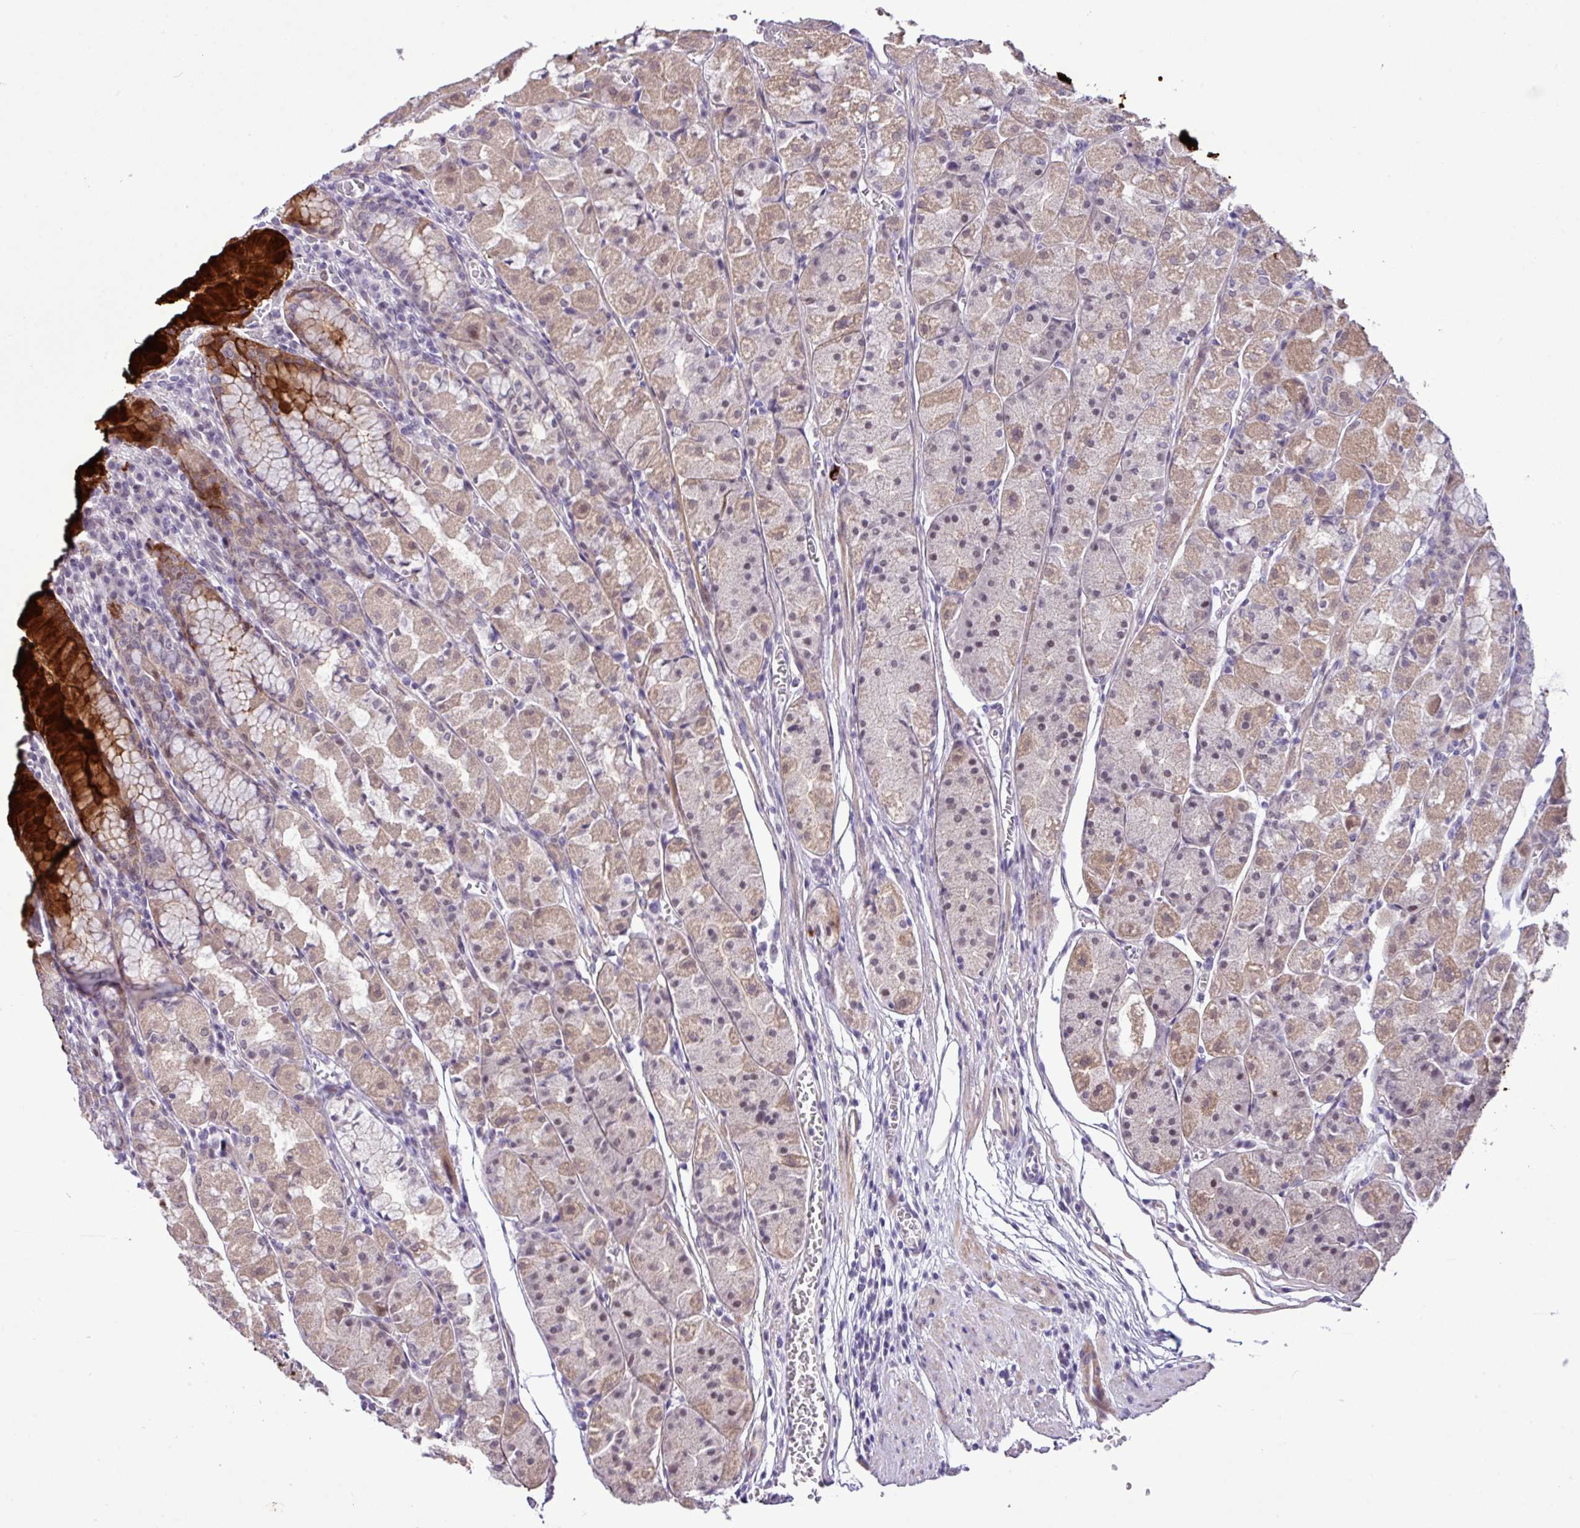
{"staining": {"intensity": "strong", "quantity": "<25%", "location": "cytoplasmic/membranous,nuclear"}, "tissue": "stomach", "cell_type": "Glandular cells", "image_type": "normal", "snomed": [{"axis": "morphology", "description": "Normal tissue, NOS"}, {"axis": "topography", "description": "Stomach"}], "caption": "A high-resolution photomicrograph shows IHC staining of normal stomach, which demonstrates strong cytoplasmic/membranous,nuclear positivity in approximately <25% of glandular cells. (DAB IHC with brightfield microscopy, high magnification).", "gene": "YLPM1", "patient": {"sex": "male", "age": 55}}